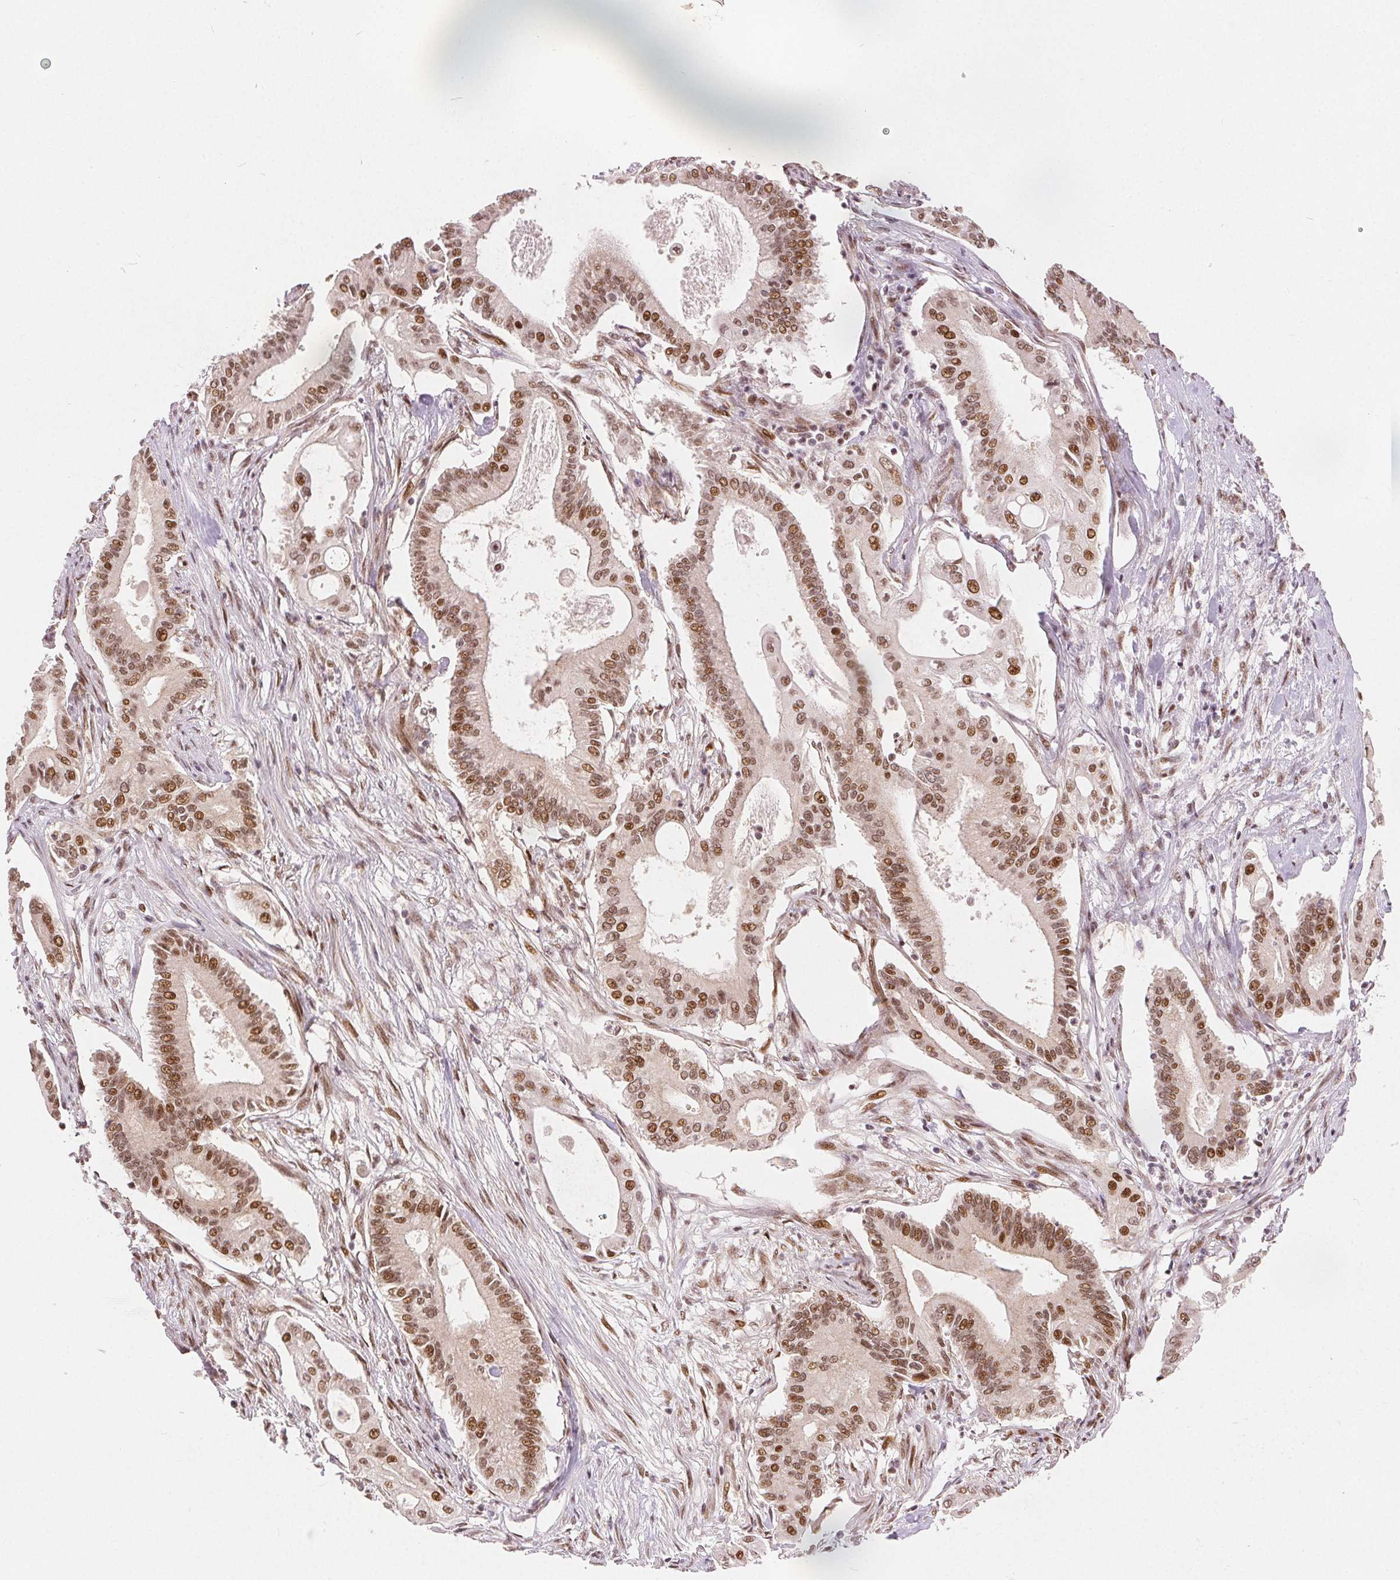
{"staining": {"intensity": "moderate", "quantity": ">75%", "location": "nuclear"}, "tissue": "pancreatic cancer", "cell_type": "Tumor cells", "image_type": "cancer", "snomed": [{"axis": "morphology", "description": "Adenocarcinoma, NOS"}, {"axis": "topography", "description": "Pancreas"}], "caption": "The immunohistochemical stain highlights moderate nuclear staining in tumor cells of pancreatic cancer tissue. The protein is stained brown, and the nuclei are stained in blue (DAB (3,3'-diaminobenzidine) IHC with brightfield microscopy, high magnification).", "gene": "ZNF703", "patient": {"sex": "female", "age": 68}}